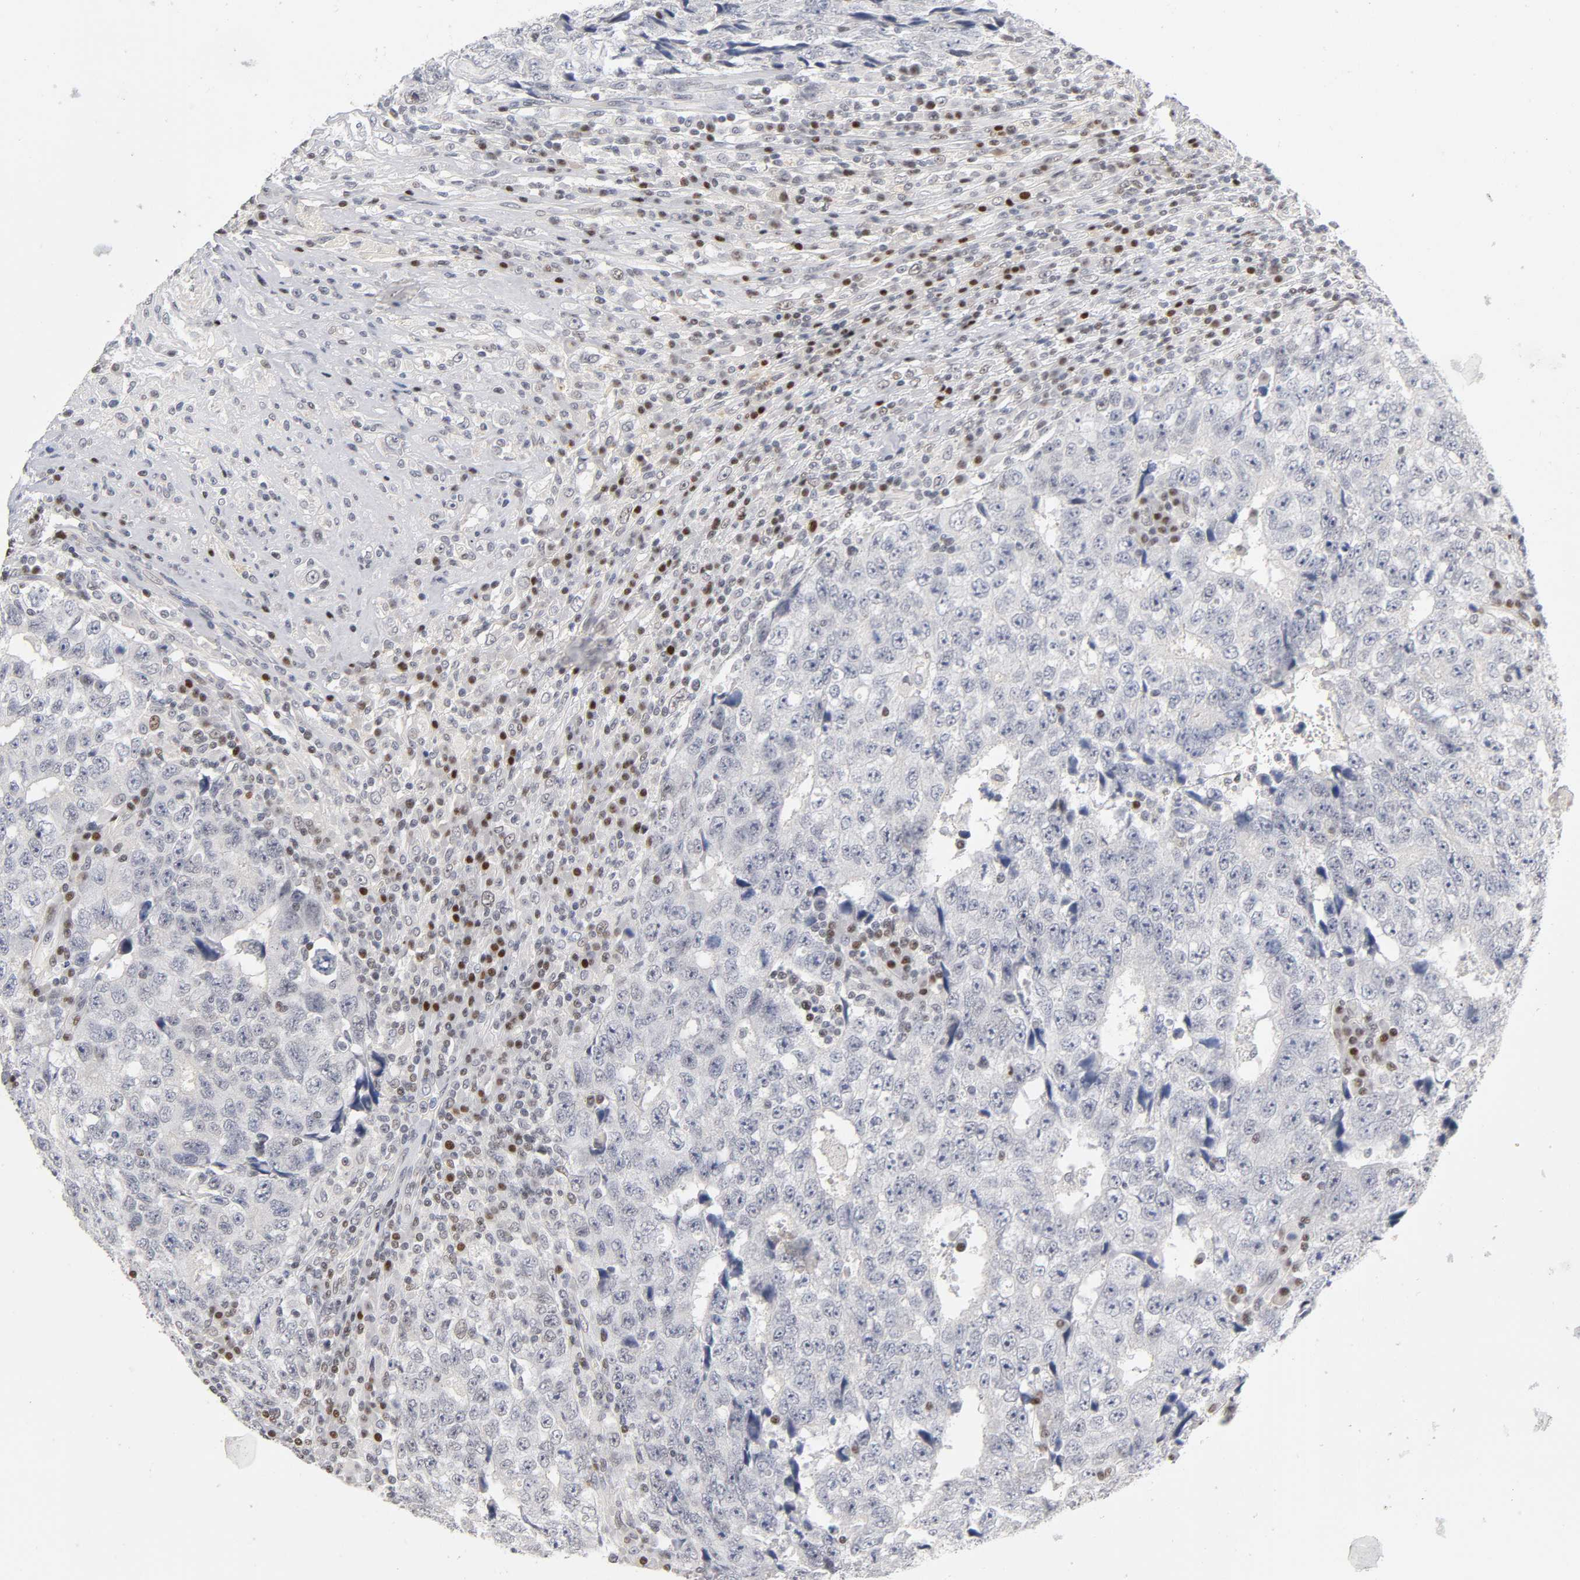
{"staining": {"intensity": "negative", "quantity": "none", "location": "none"}, "tissue": "testis cancer", "cell_type": "Tumor cells", "image_type": "cancer", "snomed": [{"axis": "morphology", "description": "Necrosis, NOS"}, {"axis": "morphology", "description": "Carcinoma, Embryonal, NOS"}, {"axis": "topography", "description": "Testis"}], "caption": "Tumor cells show no significant staining in testis embryonal carcinoma. The staining was performed using DAB to visualize the protein expression in brown, while the nuclei were stained in blue with hematoxylin (Magnification: 20x).", "gene": "SP3", "patient": {"sex": "male", "age": 19}}